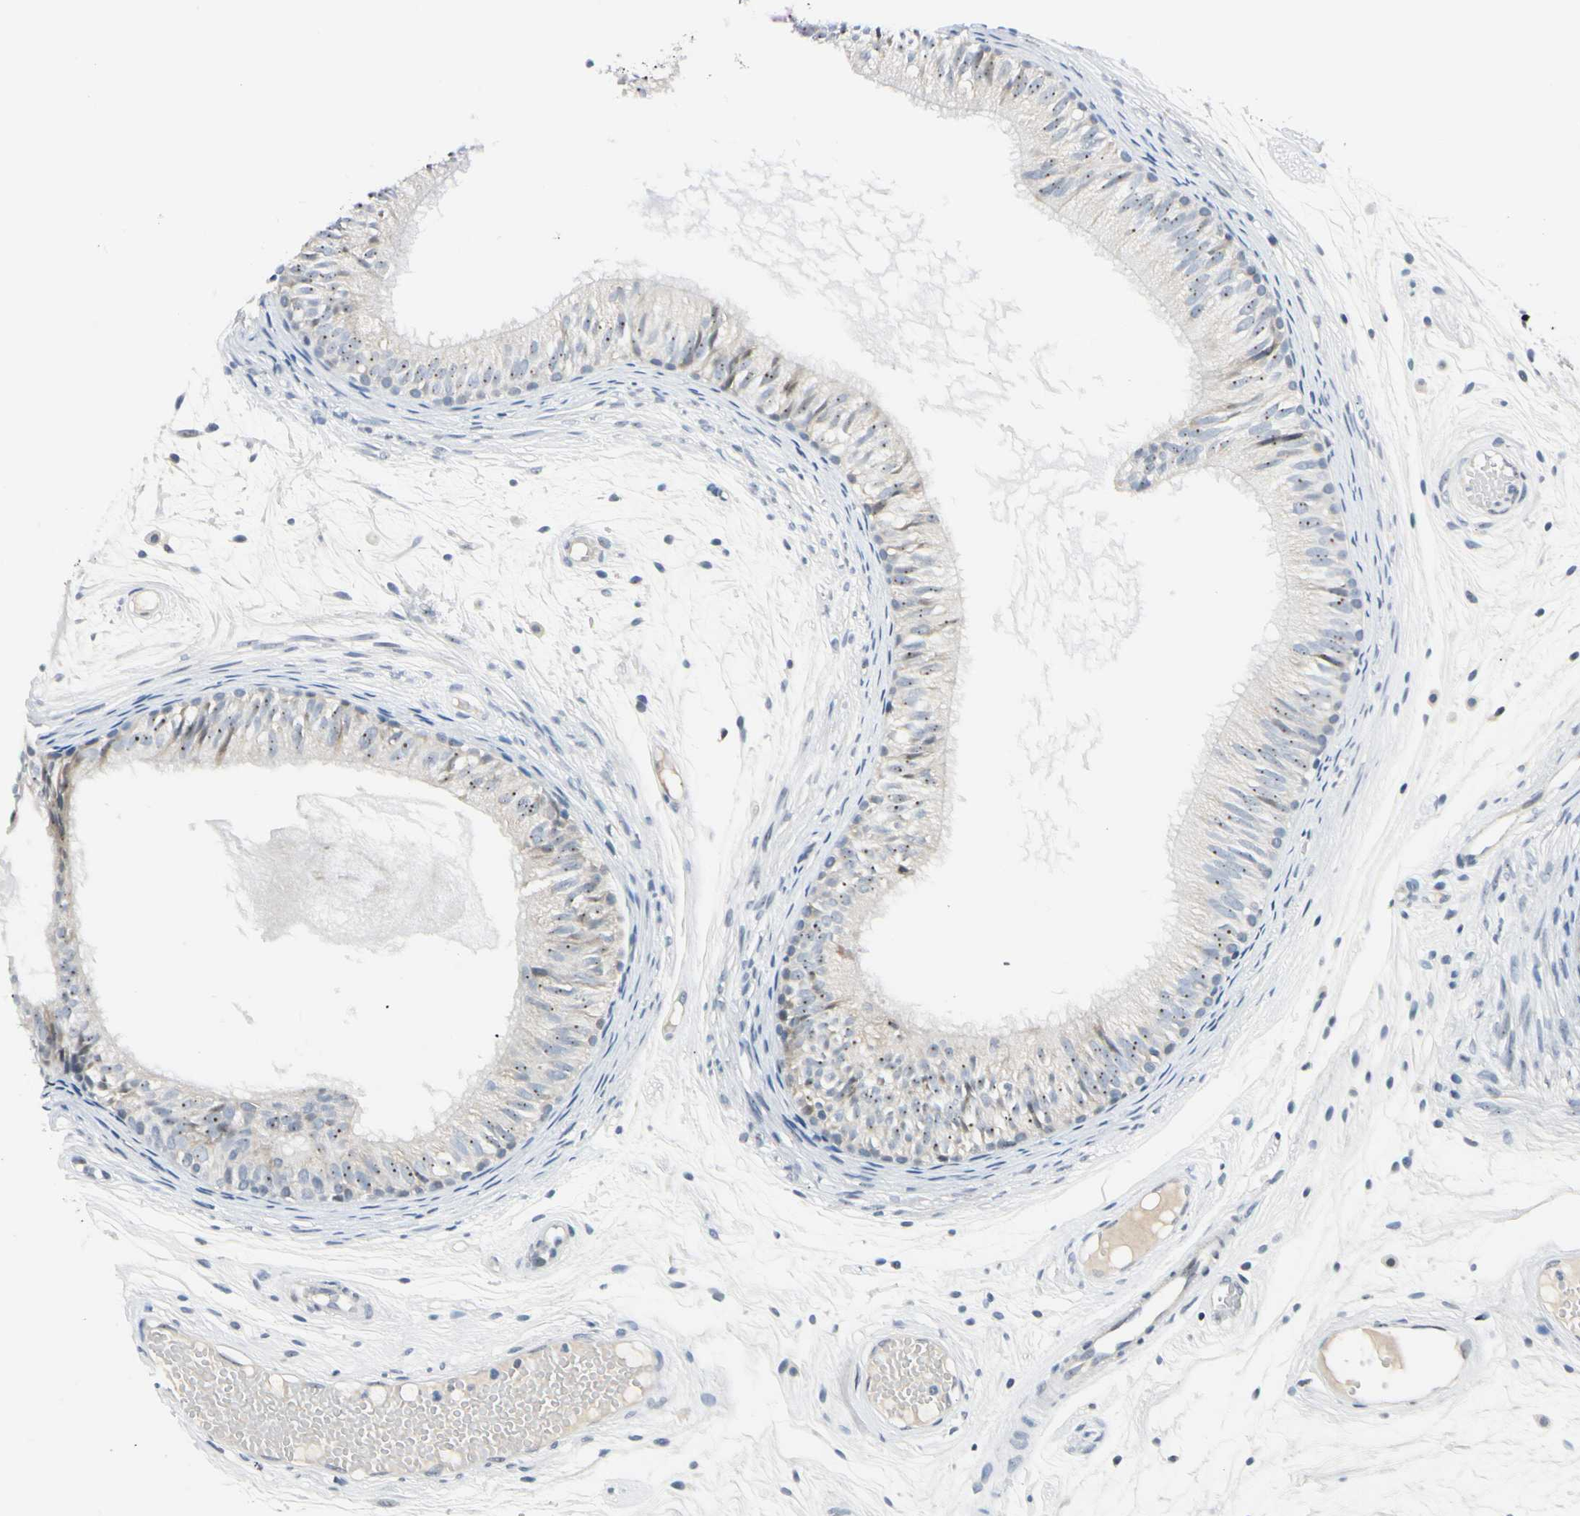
{"staining": {"intensity": "weak", "quantity": "<25%", "location": "cytoplasmic/membranous,nuclear"}, "tissue": "epididymis", "cell_type": "Glandular cells", "image_type": "normal", "snomed": [{"axis": "morphology", "description": "Normal tissue, NOS"}, {"axis": "morphology", "description": "Atrophy, NOS"}, {"axis": "topography", "description": "Testis"}, {"axis": "topography", "description": "Epididymis"}], "caption": "Unremarkable epididymis was stained to show a protein in brown. There is no significant staining in glandular cells. (DAB immunohistochemistry (IHC) with hematoxylin counter stain).", "gene": "ZSCAN1", "patient": {"sex": "male", "age": 18}}